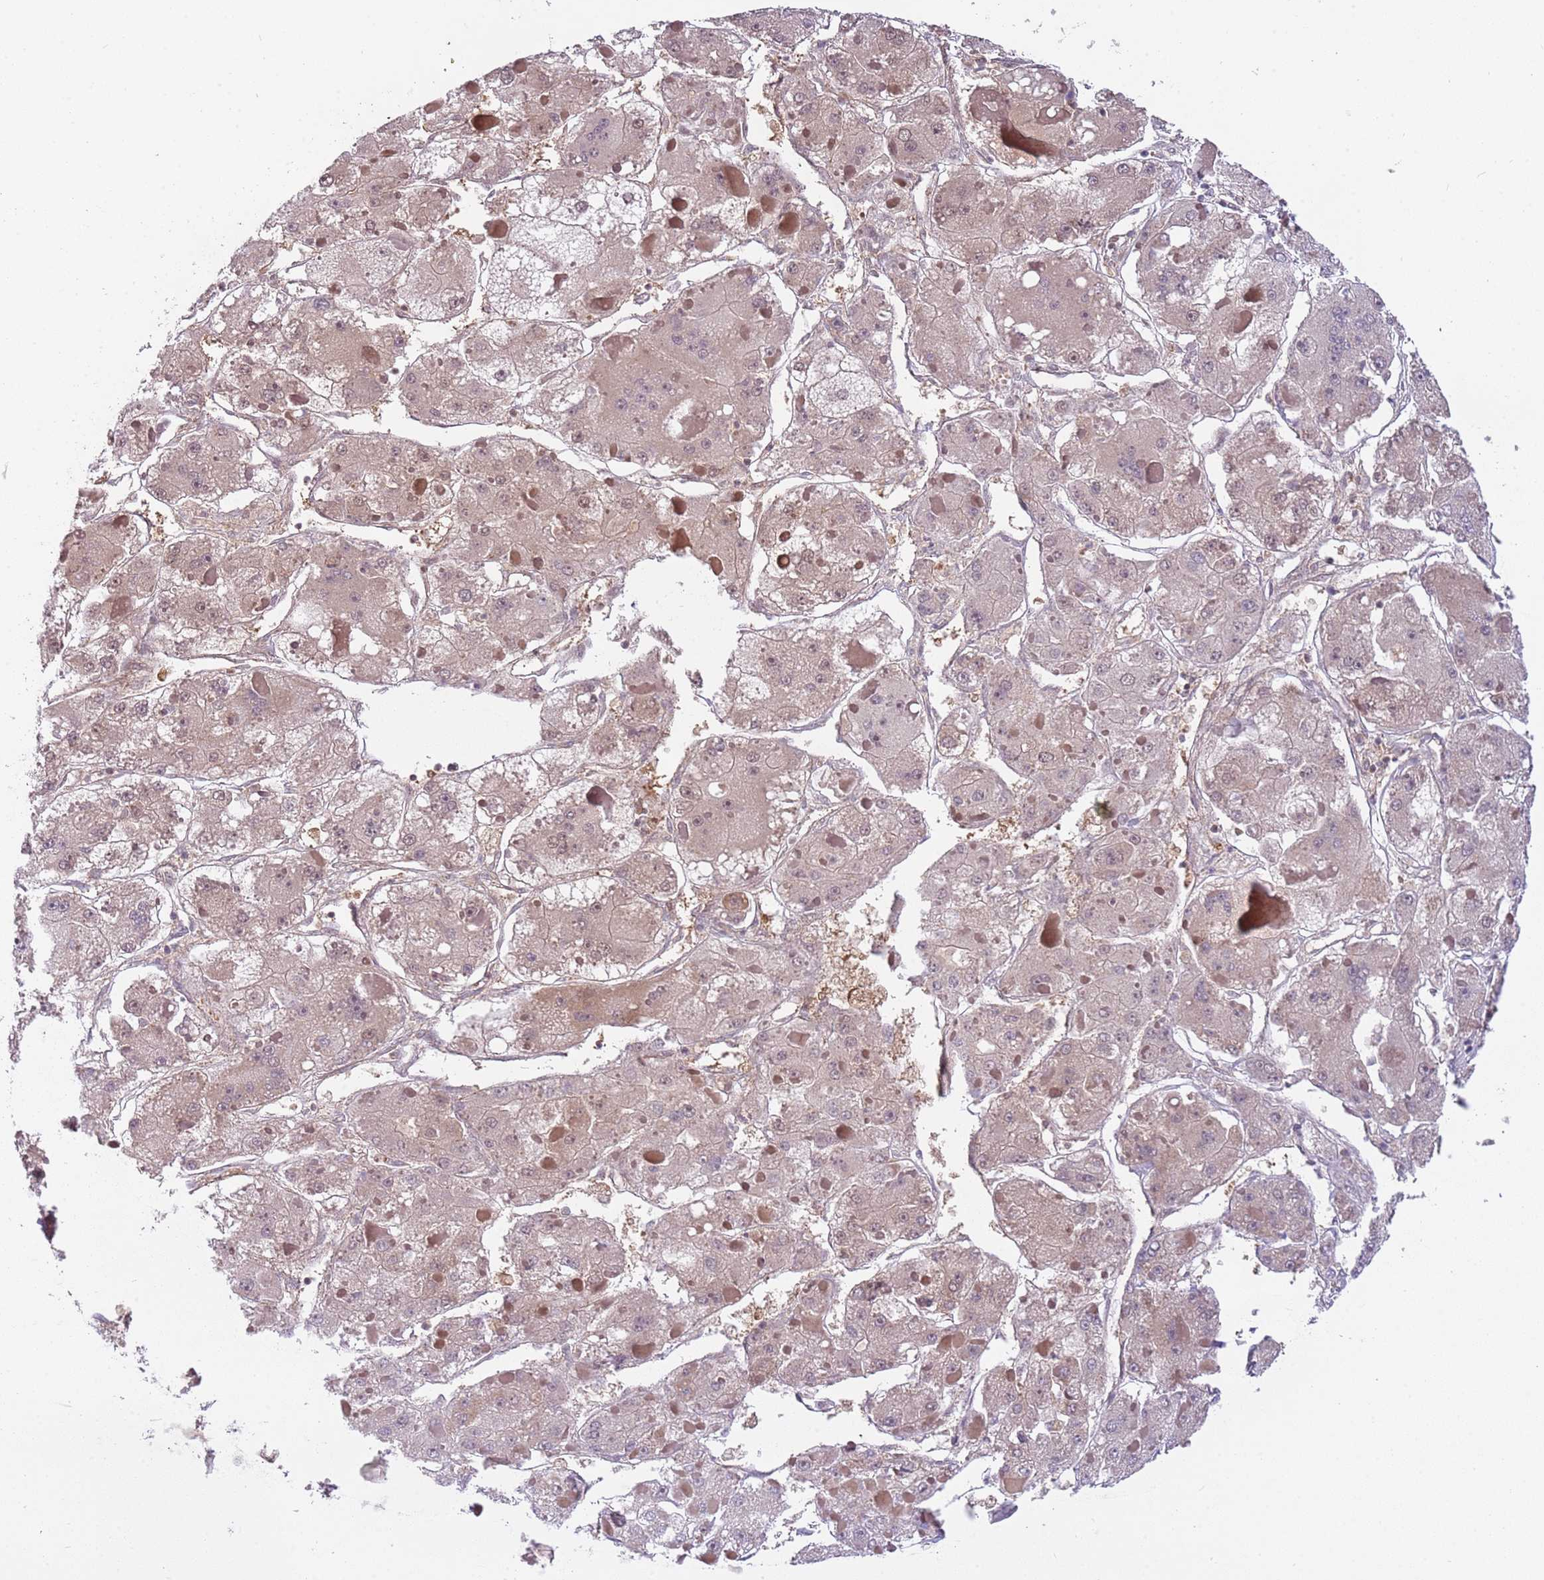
{"staining": {"intensity": "negative", "quantity": "none", "location": "none"}, "tissue": "liver cancer", "cell_type": "Tumor cells", "image_type": "cancer", "snomed": [{"axis": "morphology", "description": "Carcinoma, Hepatocellular, NOS"}, {"axis": "topography", "description": "Liver"}], "caption": "Immunohistochemistry (IHC) photomicrograph of human hepatocellular carcinoma (liver) stained for a protein (brown), which demonstrates no positivity in tumor cells. (Brightfield microscopy of DAB immunohistochemistry (IHC) at high magnification).", "gene": "PGLS", "patient": {"sex": "female", "age": 73}}